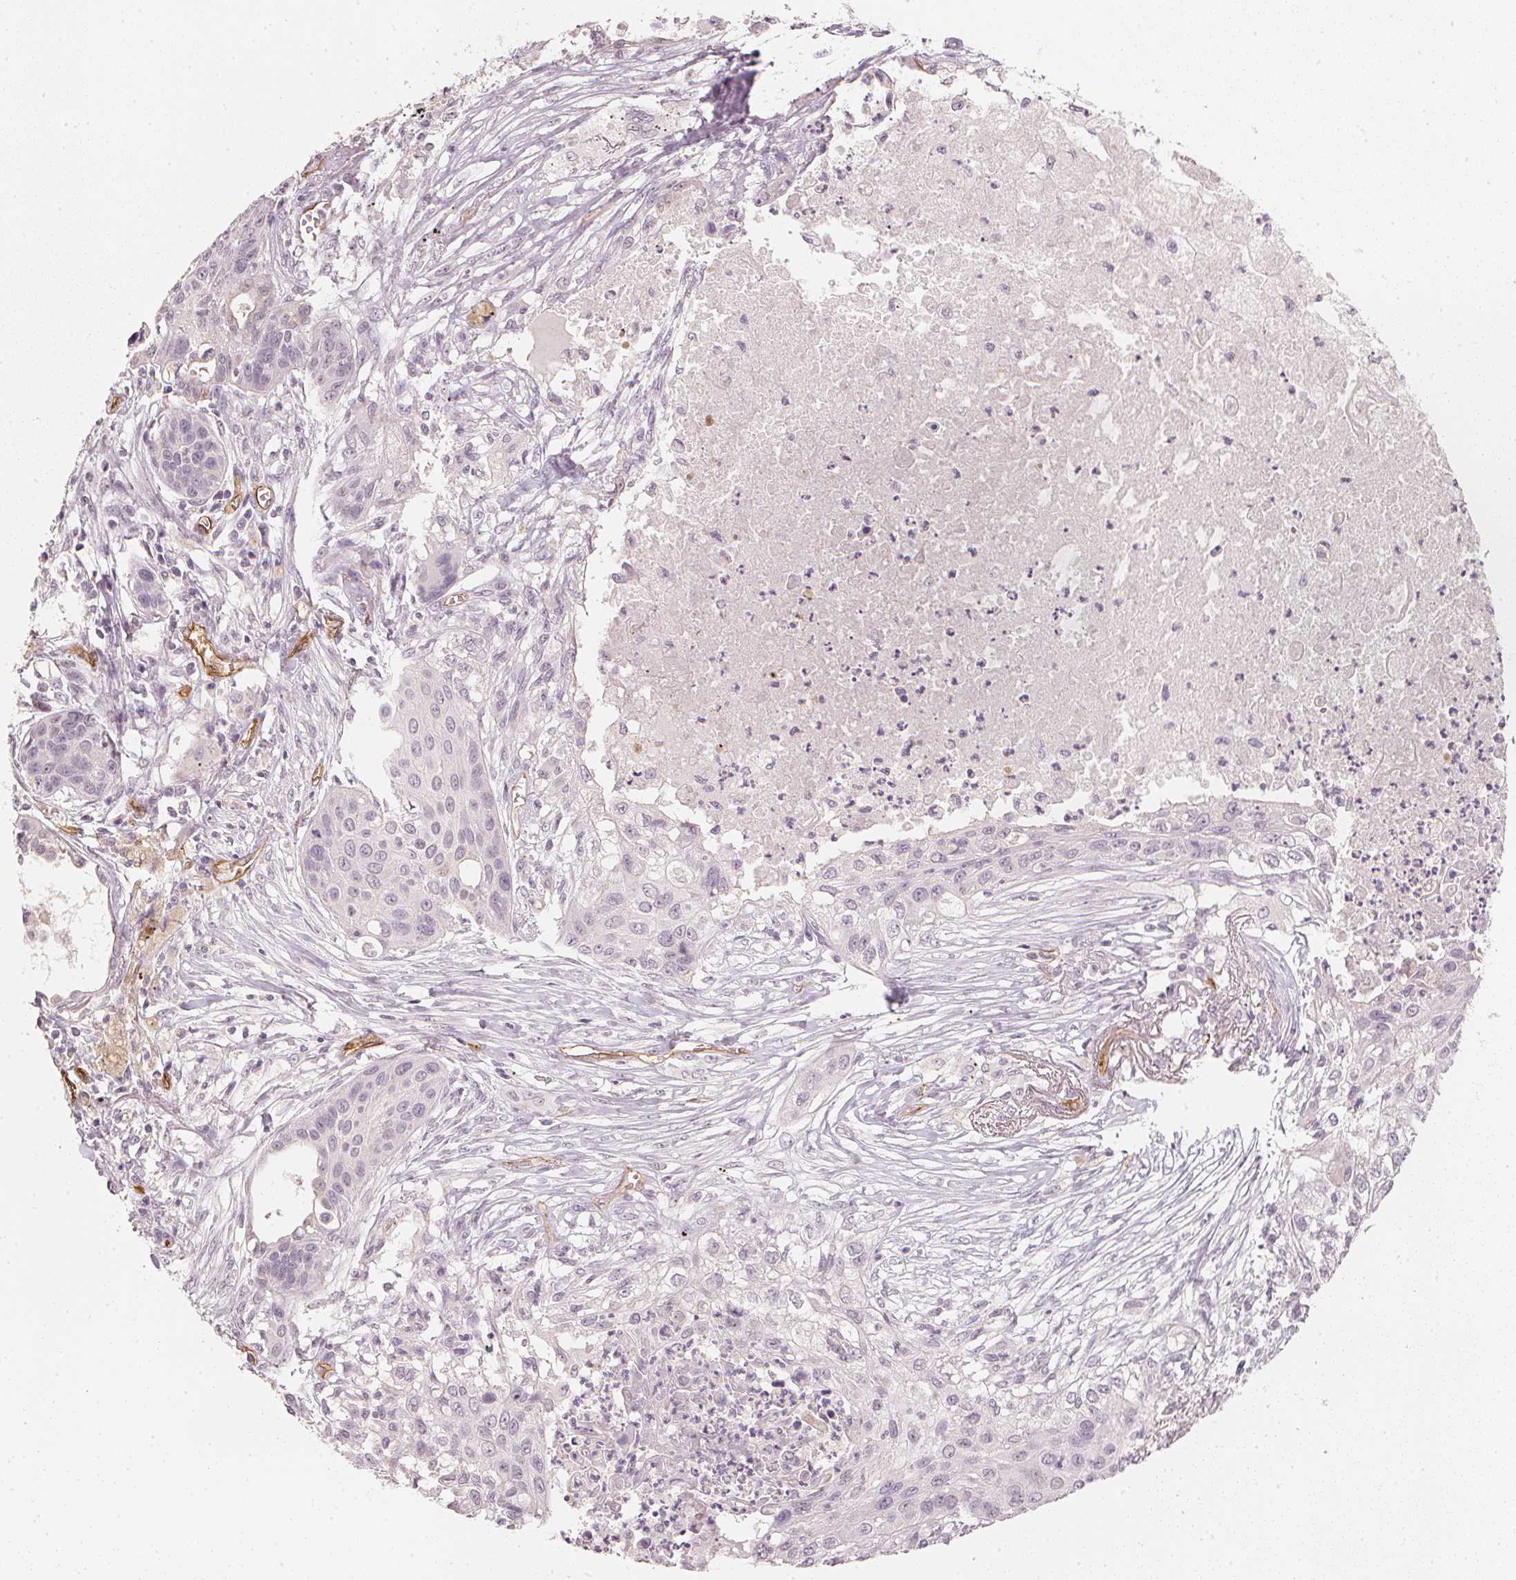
{"staining": {"intensity": "negative", "quantity": "none", "location": "none"}, "tissue": "lung cancer", "cell_type": "Tumor cells", "image_type": "cancer", "snomed": [{"axis": "morphology", "description": "Squamous cell carcinoma, NOS"}, {"axis": "topography", "description": "Lung"}], "caption": "Immunohistochemistry histopathology image of human lung cancer stained for a protein (brown), which displays no expression in tumor cells. The staining is performed using DAB brown chromogen with nuclei counter-stained in using hematoxylin.", "gene": "CIB1", "patient": {"sex": "male", "age": 71}}